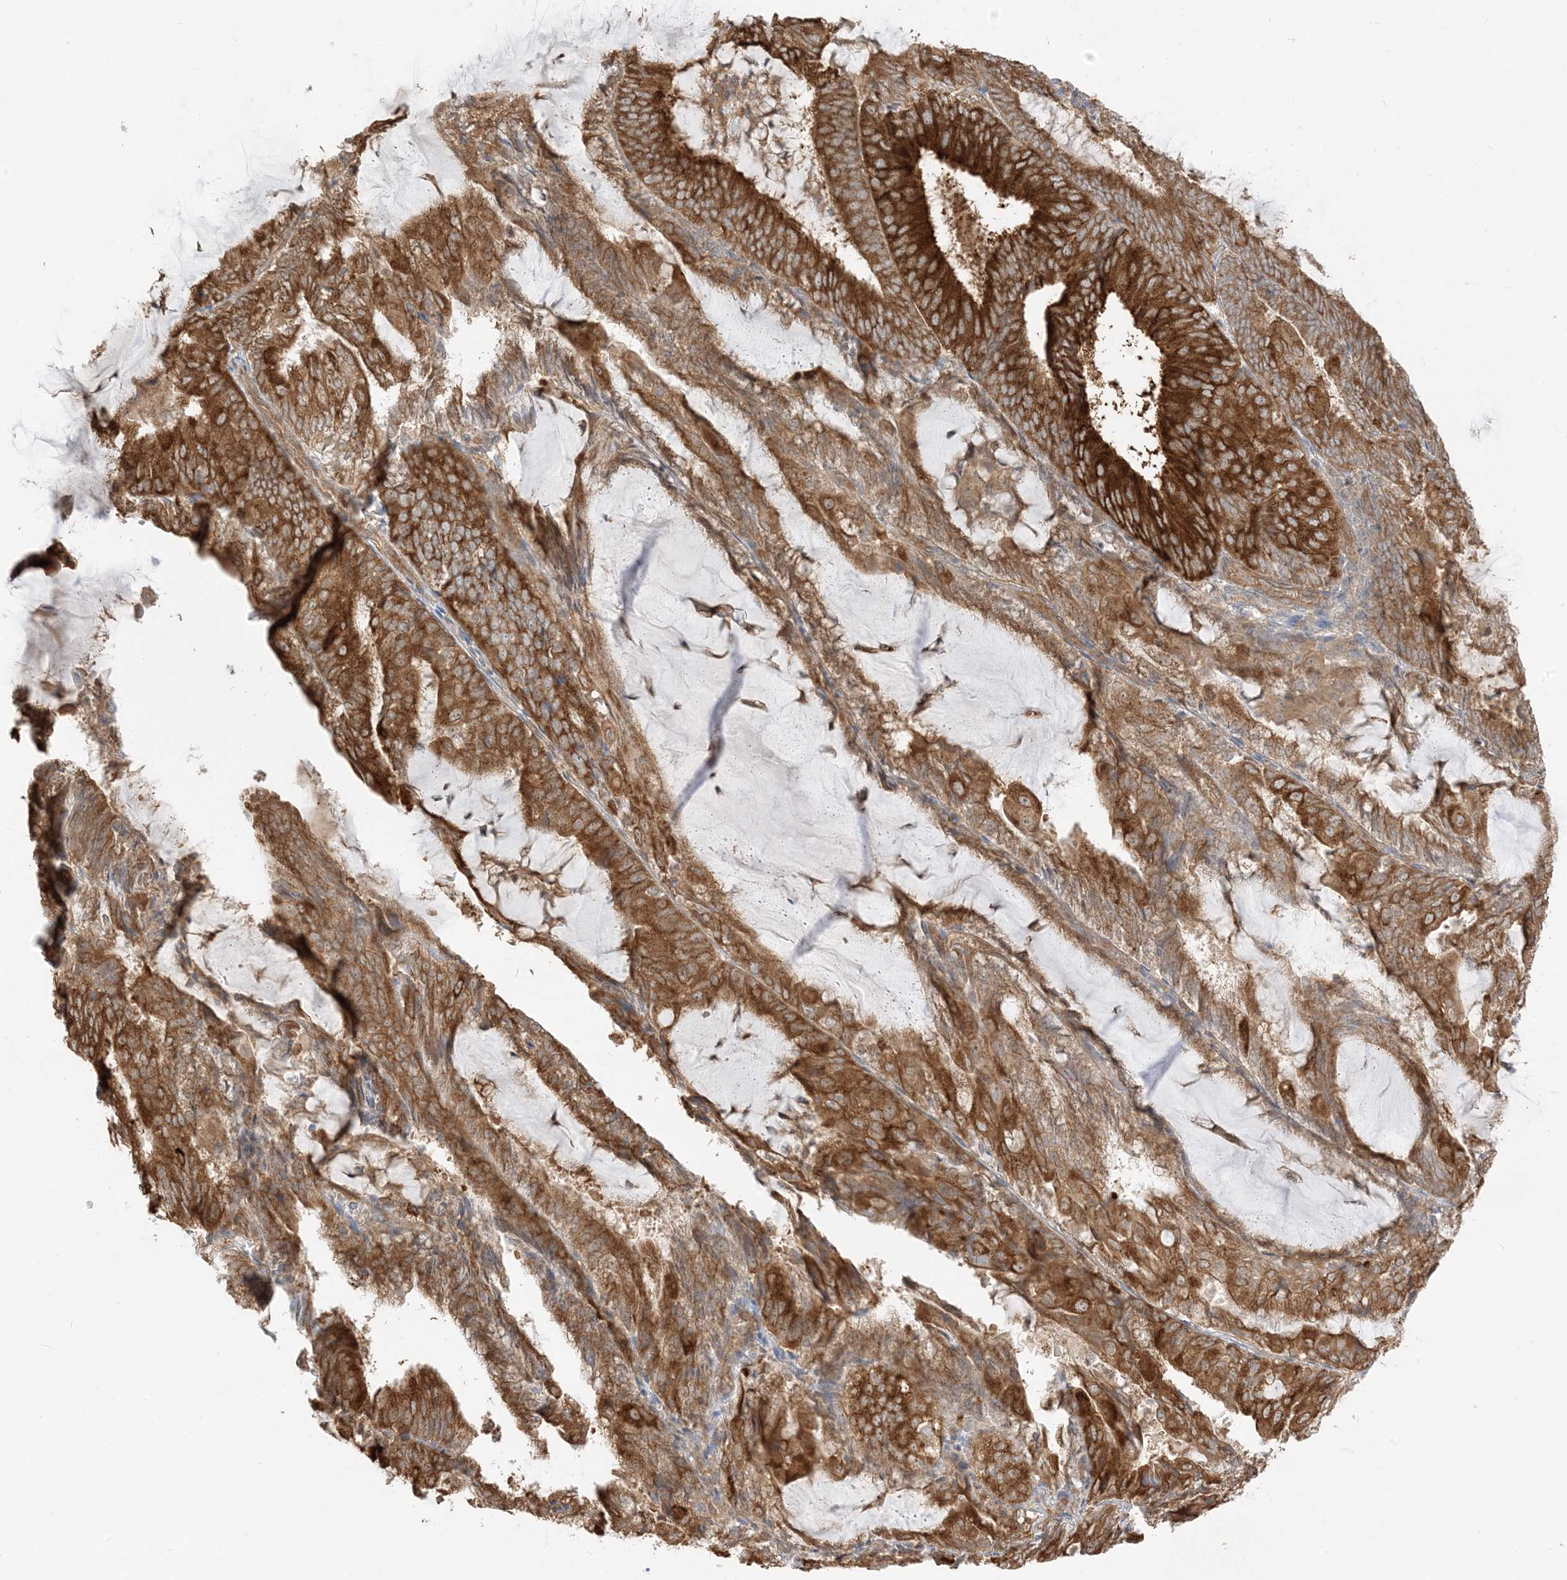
{"staining": {"intensity": "strong", "quantity": ">75%", "location": "cytoplasmic/membranous"}, "tissue": "endometrial cancer", "cell_type": "Tumor cells", "image_type": "cancer", "snomed": [{"axis": "morphology", "description": "Adenocarcinoma, NOS"}, {"axis": "topography", "description": "Endometrium"}], "caption": "Protein staining of endometrial cancer tissue demonstrates strong cytoplasmic/membranous expression in approximately >75% of tumor cells. The staining was performed using DAB (3,3'-diaminobenzidine), with brown indicating positive protein expression. Nuclei are stained blue with hematoxylin.", "gene": "UBAP2L", "patient": {"sex": "female", "age": 81}}